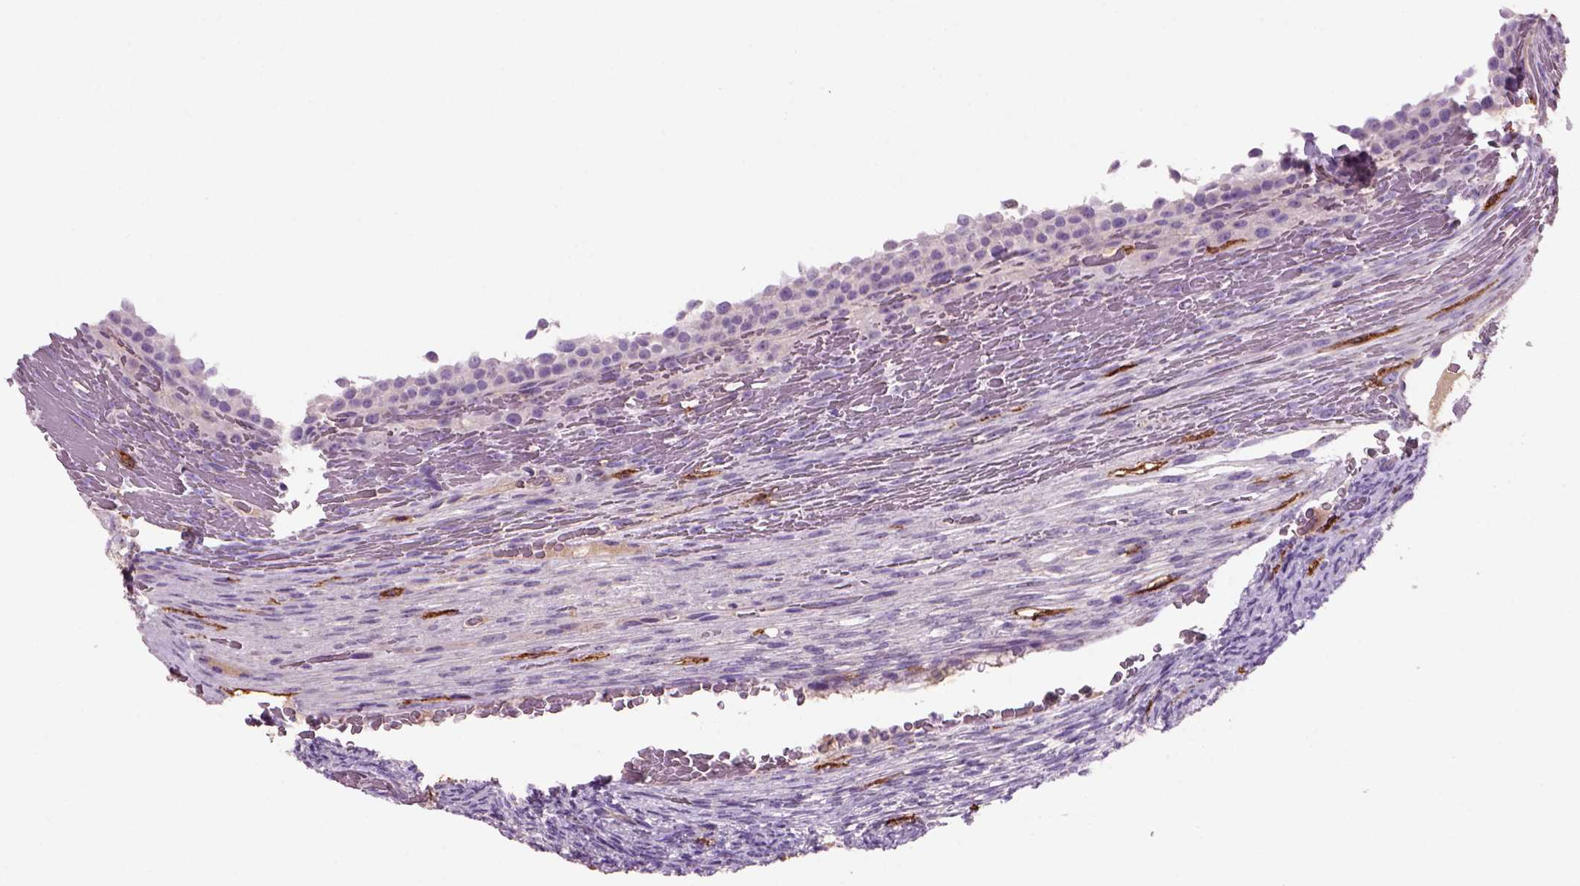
{"staining": {"intensity": "negative", "quantity": "none", "location": "none"}, "tissue": "ovary", "cell_type": "Follicle cells", "image_type": "normal", "snomed": [{"axis": "morphology", "description": "Normal tissue, NOS"}, {"axis": "topography", "description": "Ovary"}], "caption": "Follicle cells are negative for protein expression in unremarkable human ovary. (Immunohistochemistry, brightfield microscopy, high magnification).", "gene": "CD14", "patient": {"sex": "female", "age": 34}}